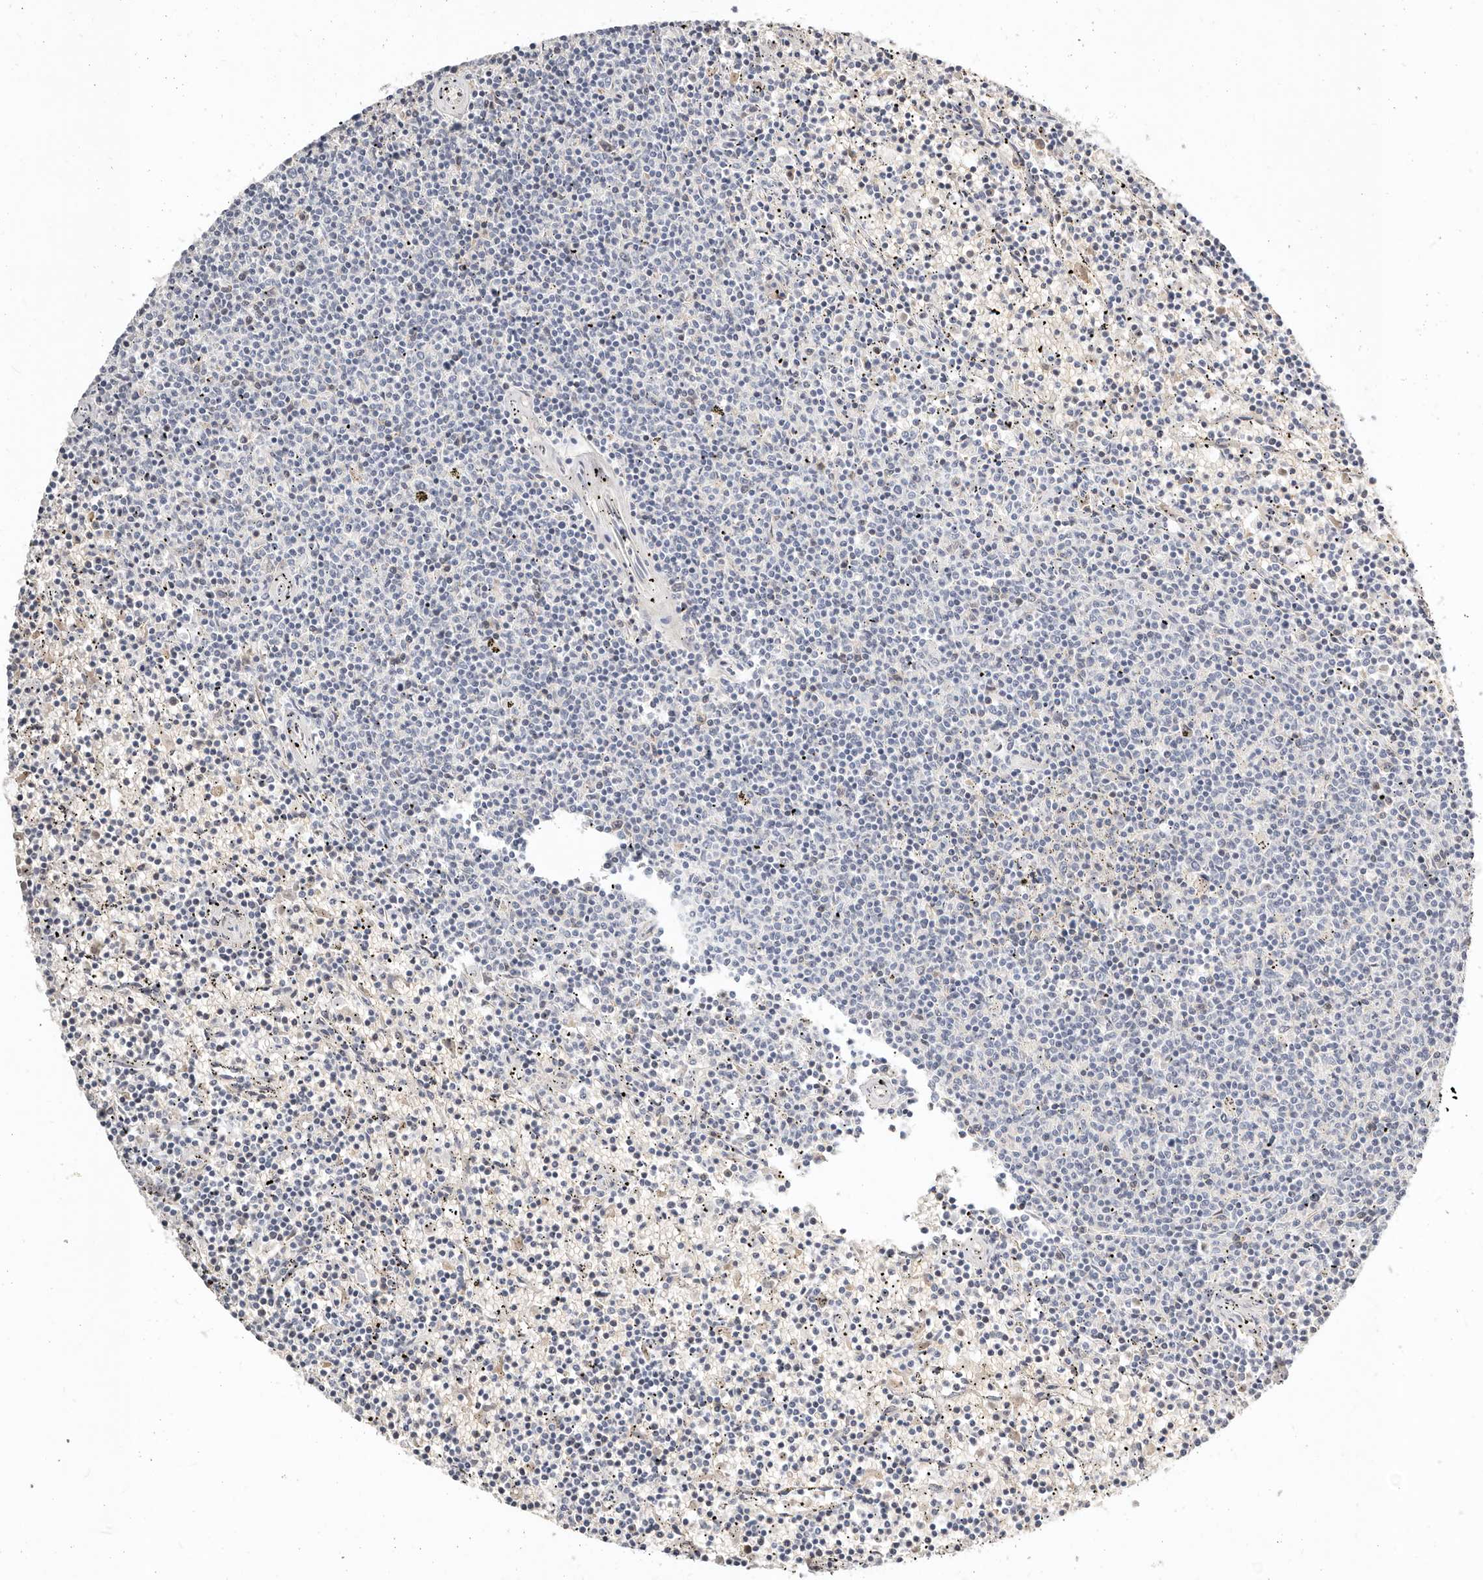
{"staining": {"intensity": "negative", "quantity": "none", "location": "none"}, "tissue": "lymphoma", "cell_type": "Tumor cells", "image_type": "cancer", "snomed": [{"axis": "morphology", "description": "Malignant lymphoma, non-Hodgkin's type, Low grade"}, {"axis": "topography", "description": "Spleen"}], "caption": "Image shows no protein expression in tumor cells of malignant lymphoma, non-Hodgkin's type (low-grade) tissue. The staining was performed using DAB to visualize the protein expression in brown, while the nuclei were stained in blue with hematoxylin (Magnification: 20x).", "gene": "TMEM63B", "patient": {"sex": "female", "age": 50}}